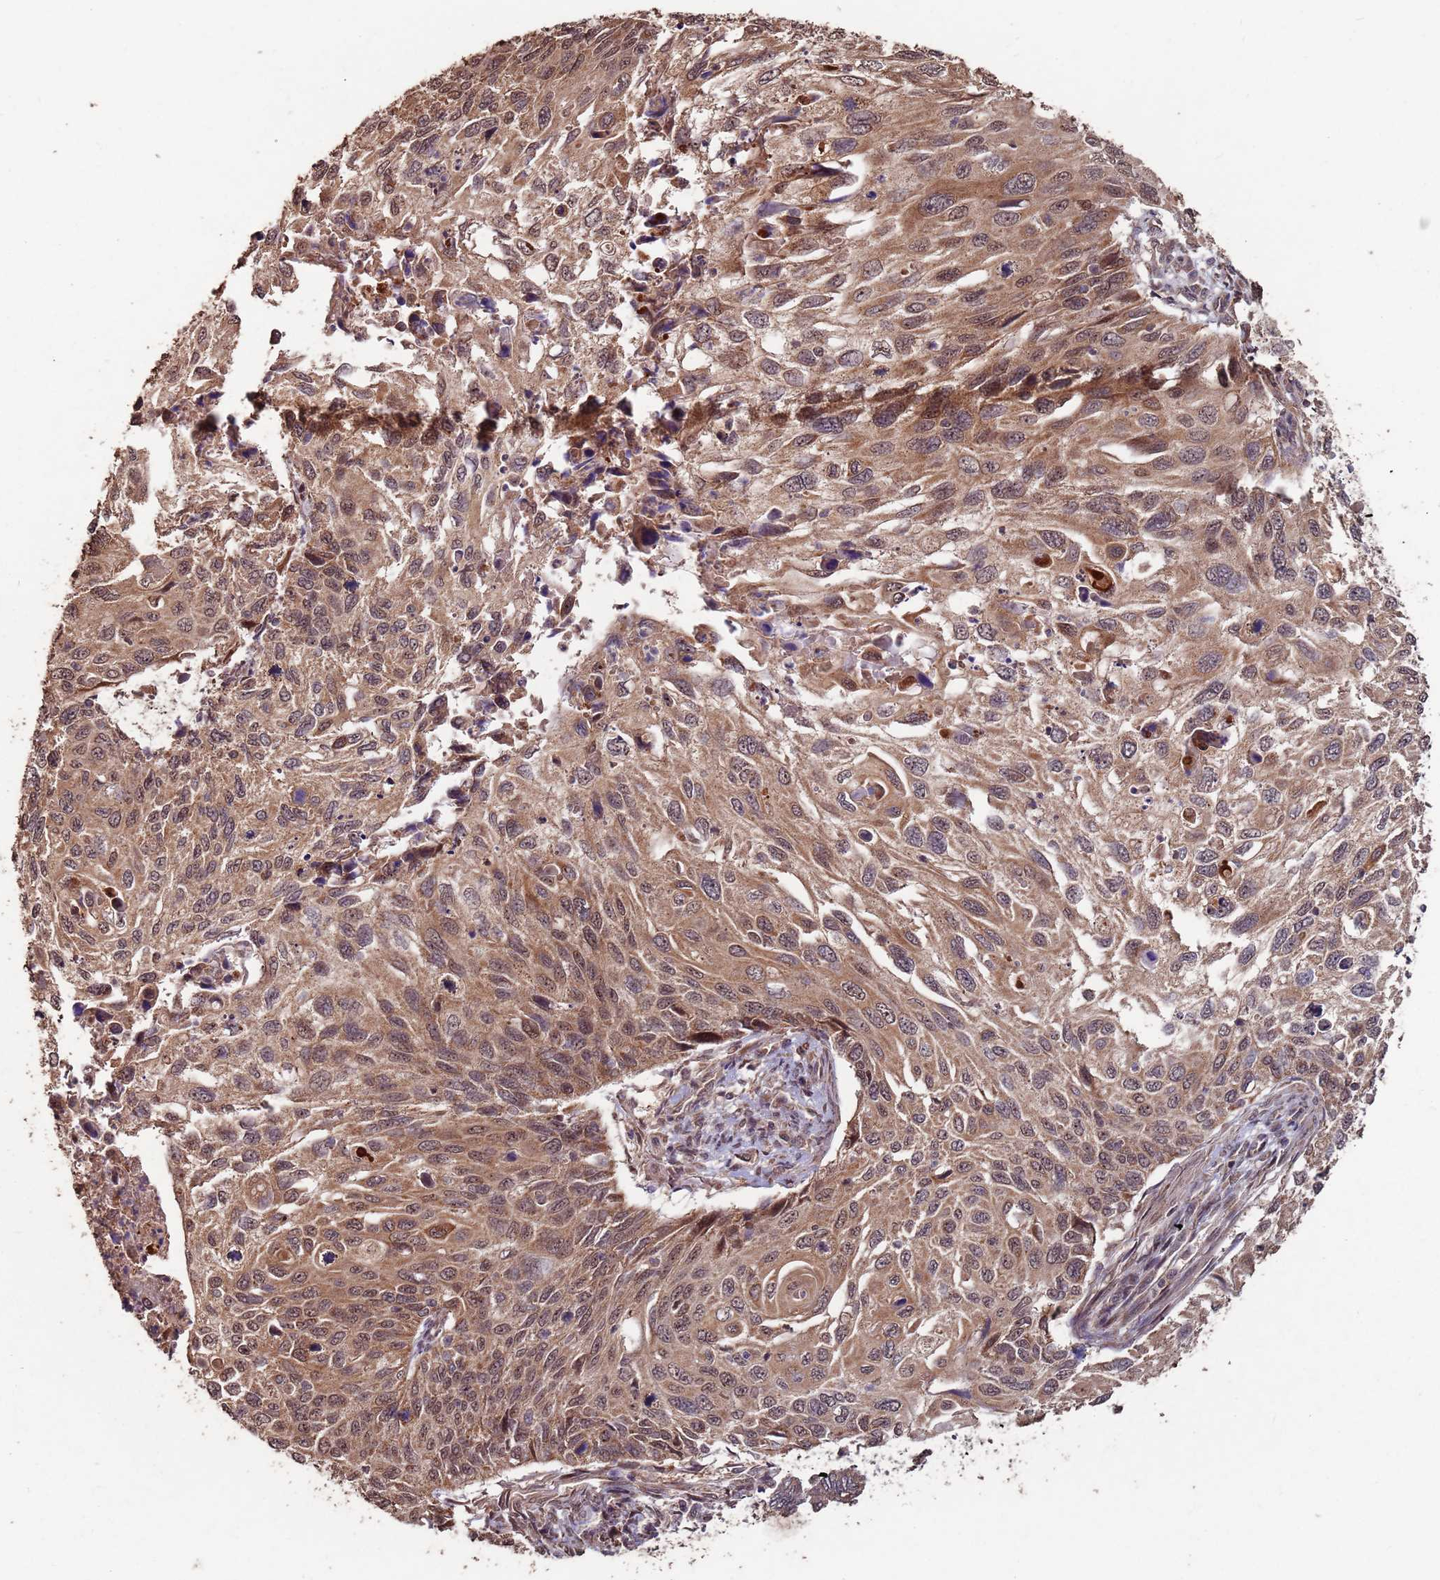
{"staining": {"intensity": "moderate", "quantity": ">75%", "location": "cytoplasmic/membranous,nuclear"}, "tissue": "cervical cancer", "cell_type": "Tumor cells", "image_type": "cancer", "snomed": [{"axis": "morphology", "description": "Squamous cell carcinoma, NOS"}, {"axis": "topography", "description": "Cervix"}], "caption": "A histopathology image showing moderate cytoplasmic/membranous and nuclear expression in about >75% of tumor cells in cervical squamous cell carcinoma, as visualized by brown immunohistochemical staining.", "gene": "PRR7", "patient": {"sex": "female", "age": 70}}